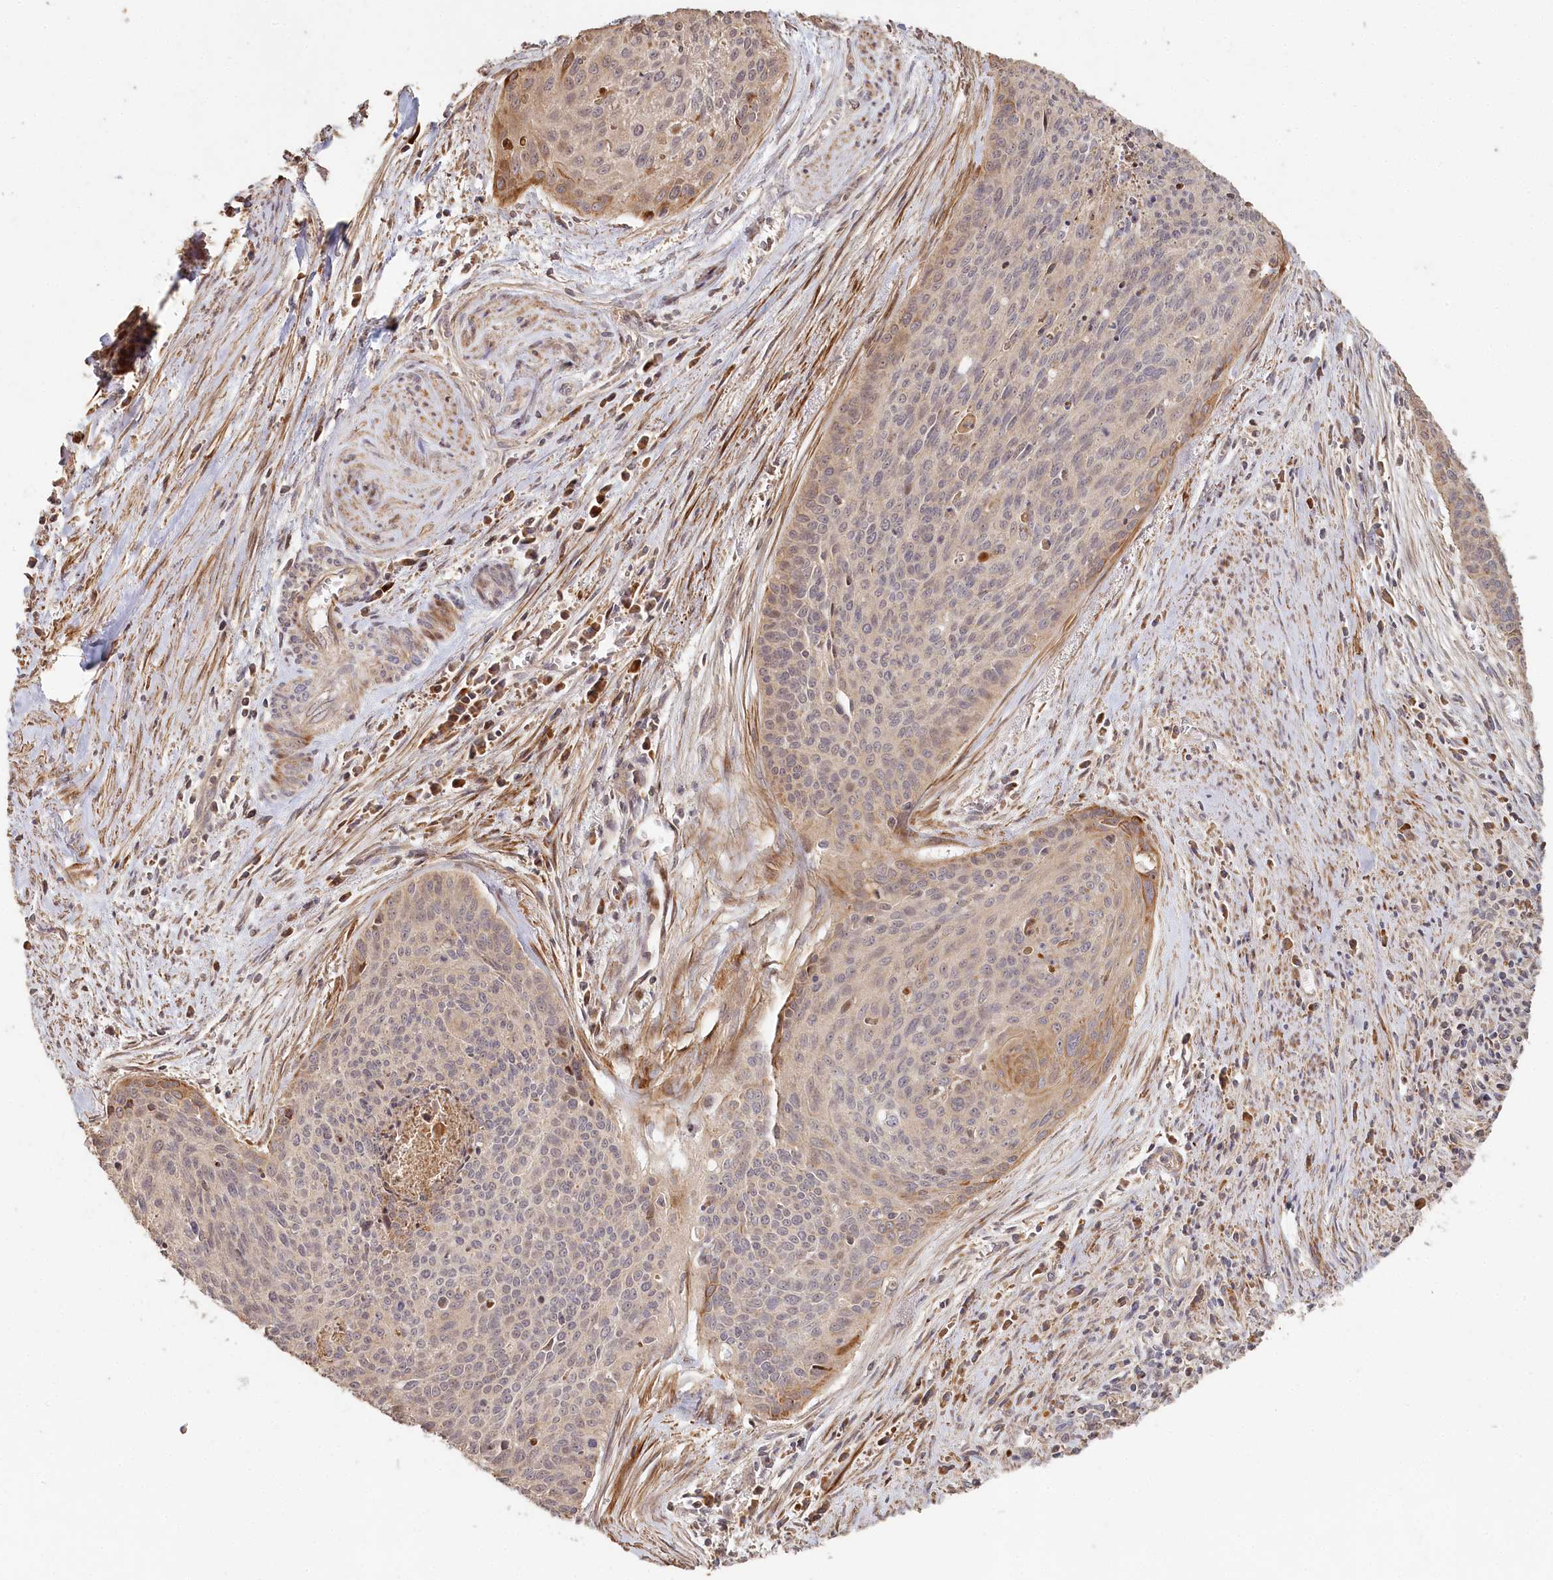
{"staining": {"intensity": "weak", "quantity": "25%-75%", "location": "cytoplasmic/membranous"}, "tissue": "cervical cancer", "cell_type": "Tumor cells", "image_type": "cancer", "snomed": [{"axis": "morphology", "description": "Squamous cell carcinoma, NOS"}, {"axis": "topography", "description": "Cervix"}], "caption": "A histopathology image of squamous cell carcinoma (cervical) stained for a protein displays weak cytoplasmic/membranous brown staining in tumor cells.", "gene": "HAL", "patient": {"sex": "female", "age": 55}}